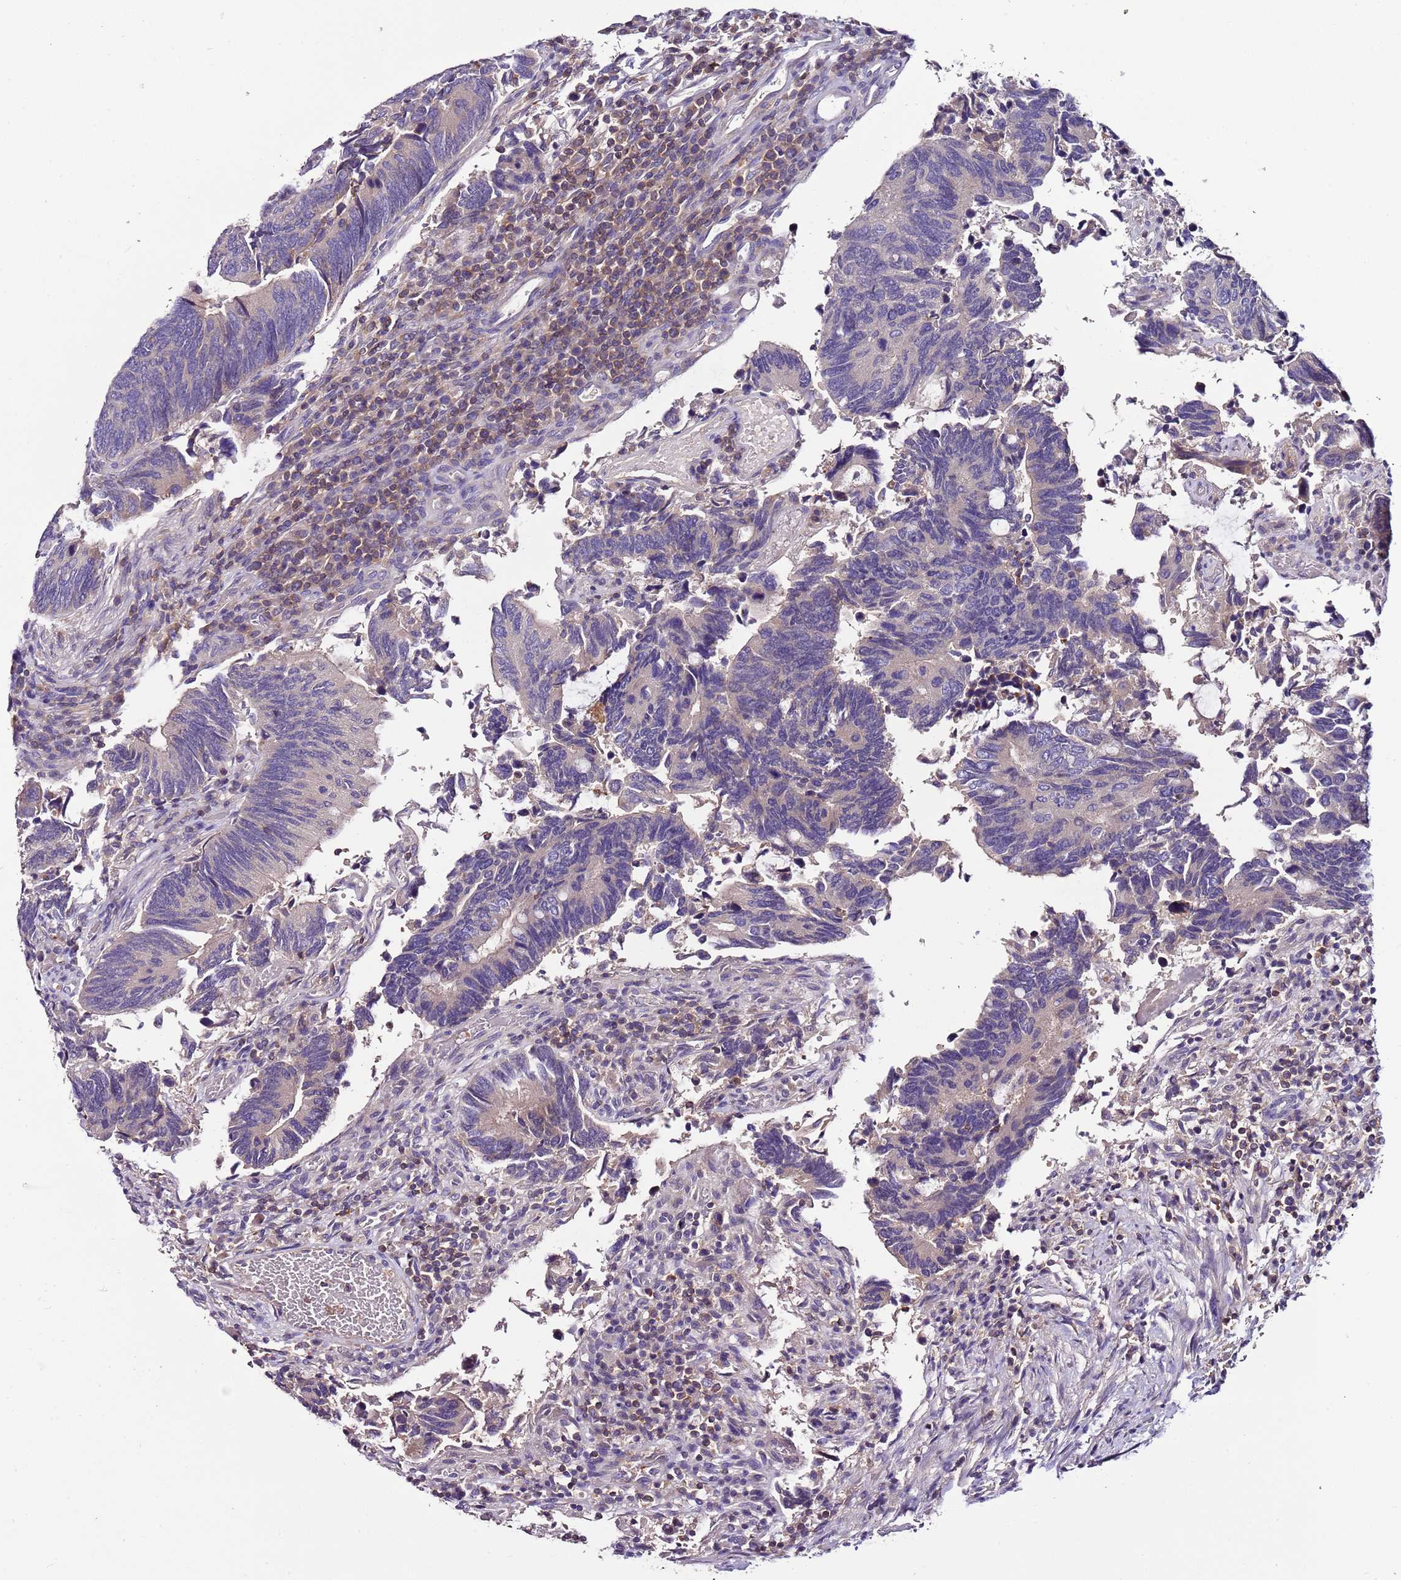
{"staining": {"intensity": "negative", "quantity": "none", "location": "none"}, "tissue": "colorectal cancer", "cell_type": "Tumor cells", "image_type": "cancer", "snomed": [{"axis": "morphology", "description": "Adenocarcinoma, NOS"}, {"axis": "topography", "description": "Colon"}], "caption": "Immunohistochemistry (IHC) micrograph of colorectal cancer (adenocarcinoma) stained for a protein (brown), which shows no staining in tumor cells.", "gene": "IGIP", "patient": {"sex": "male", "age": 87}}